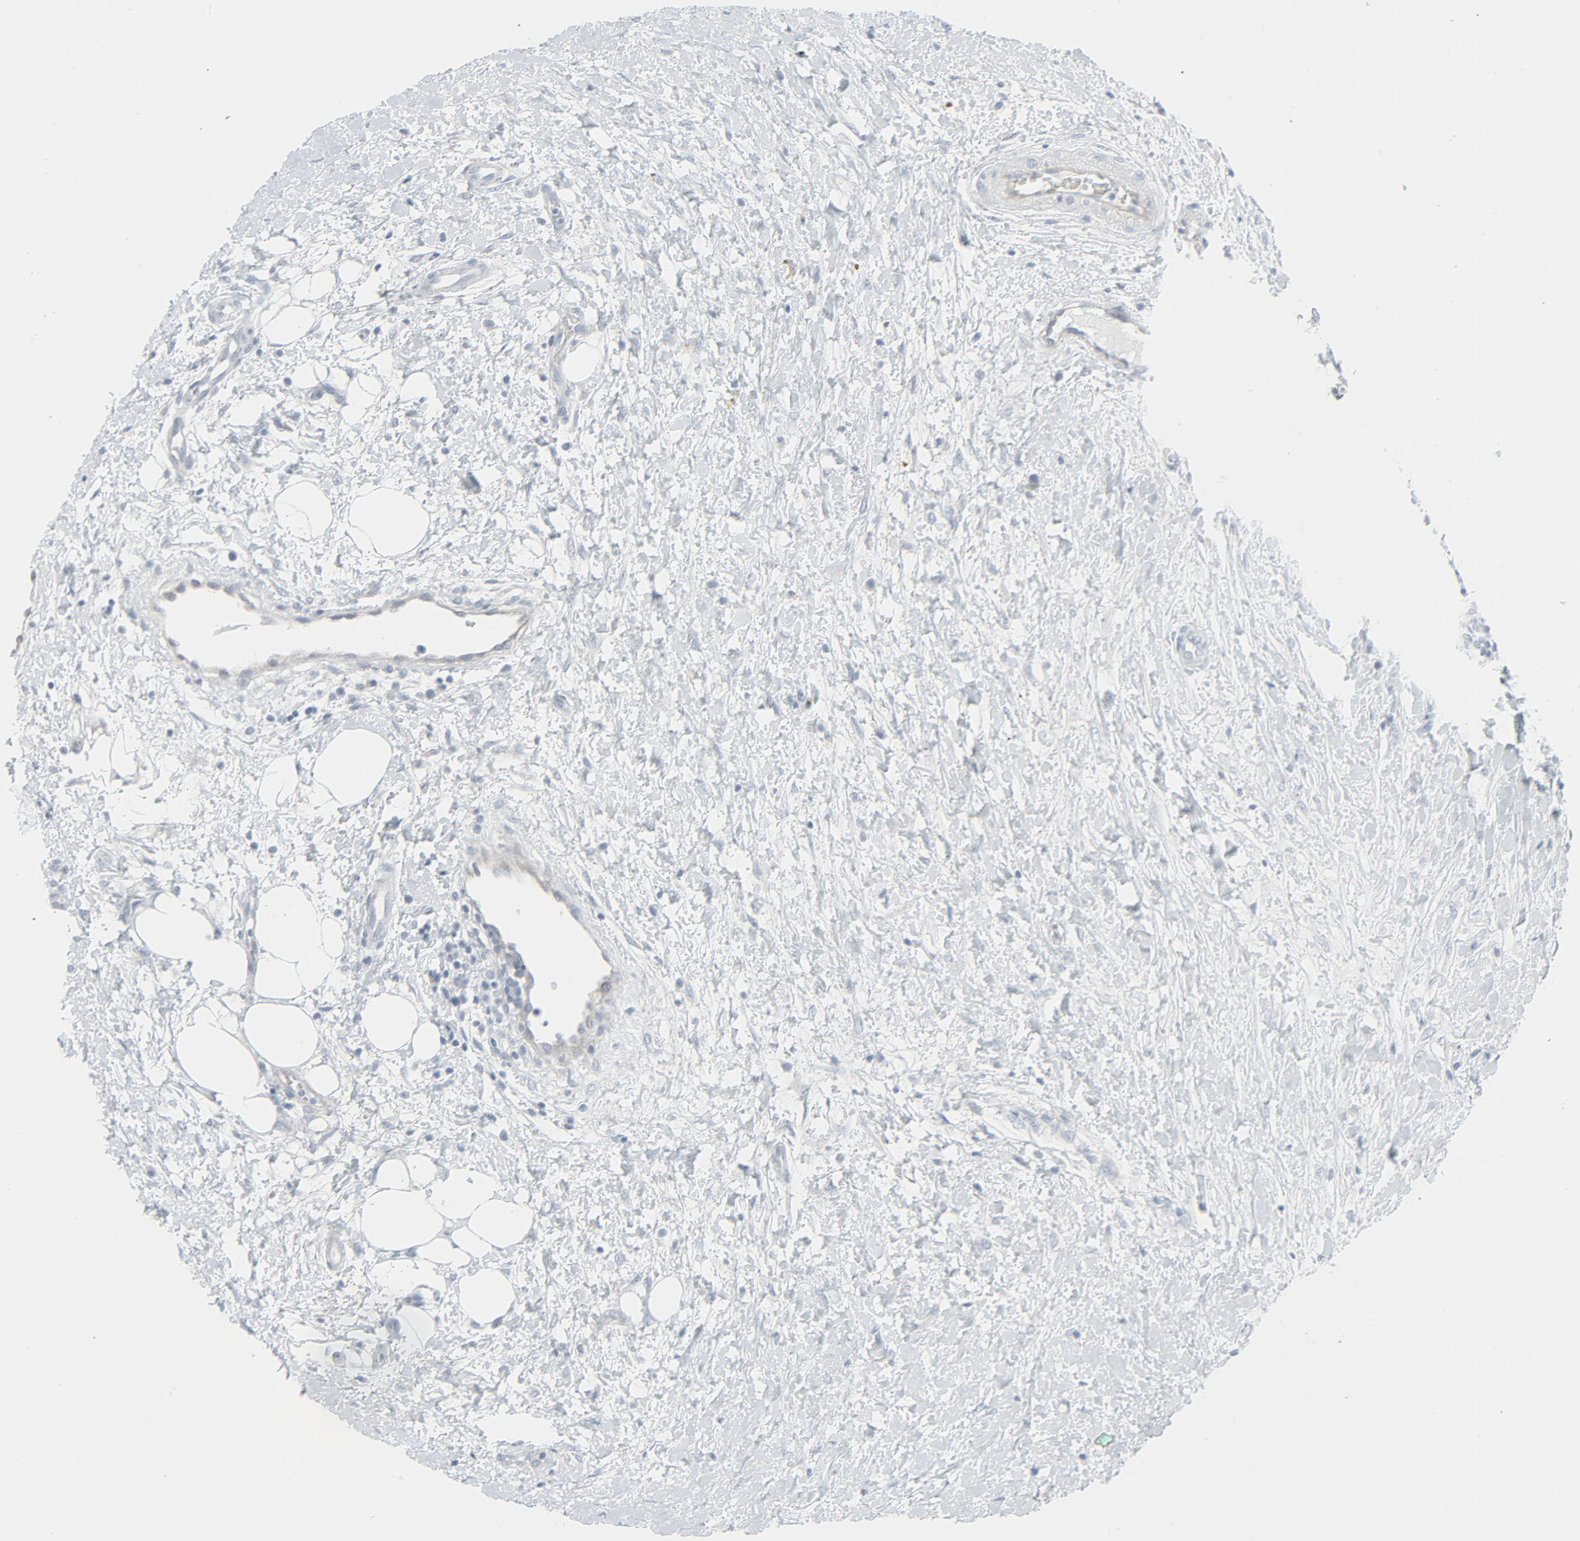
{"staining": {"intensity": "negative", "quantity": "none", "location": "none"}, "tissue": "lymphoma", "cell_type": "Tumor cells", "image_type": "cancer", "snomed": [{"axis": "morphology", "description": "Malignant lymphoma, non-Hodgkin's type, Low grade"}, {"axis": "topography", "description": "Lymph node"}], "caption": "Immunohistochemistry micrograph of low-grade malignant lymphoma, non-Hodgkin's type stained for a protein (brown), which reveals no staining in tumor cells.", "gene": "FGFR3", "patient": {"sex": "female", "age": 76}}